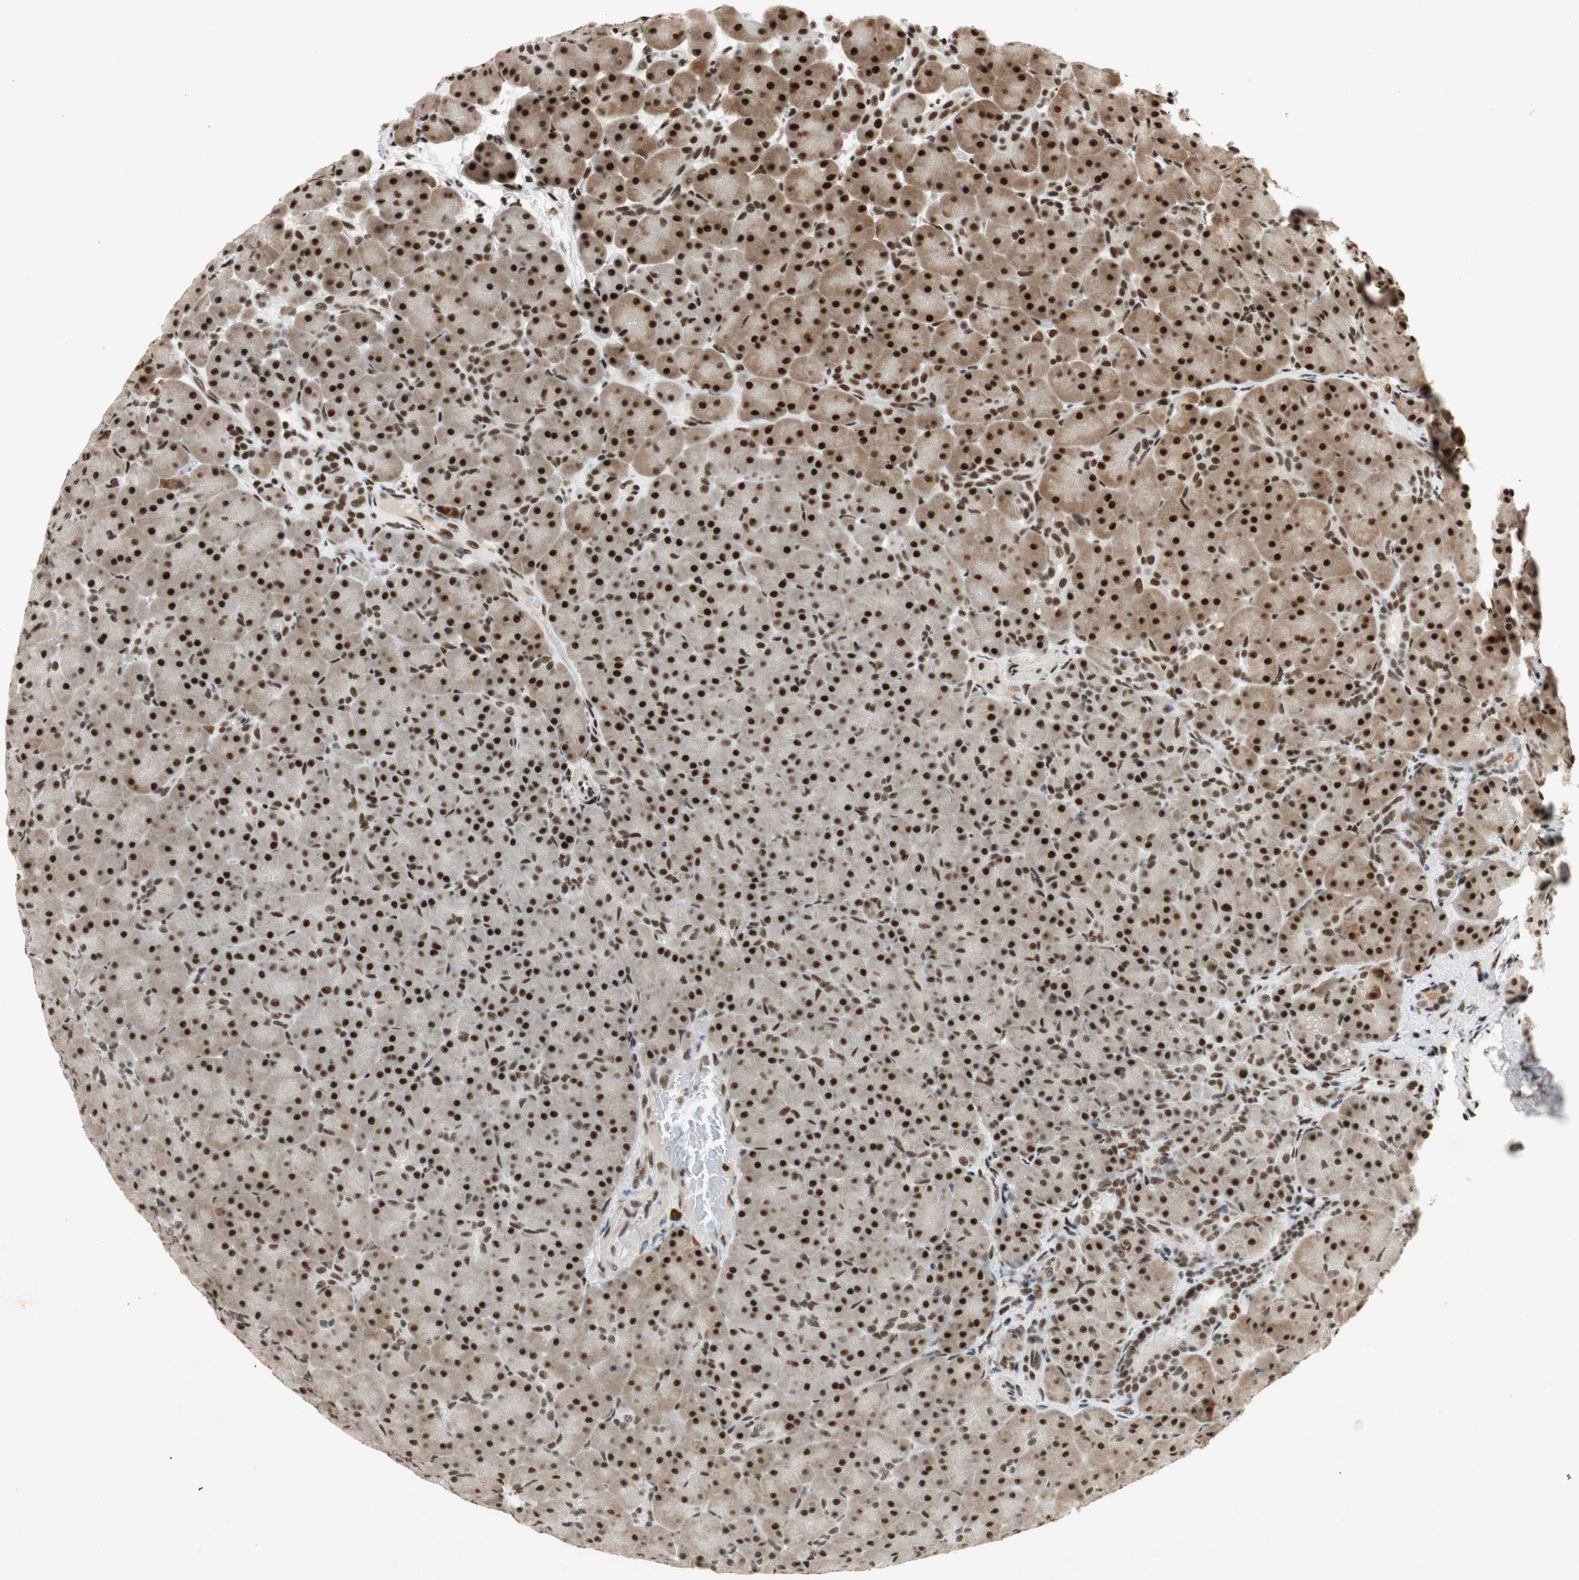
{"staining": {"intensity": "strong", "quantity": ">75%", "location": "nuclear"}, "tissue": "pancreas", "cell_type": "Exocrine glandular cells", "image_type": "normal", "snomed": [{"axis": "morphology", "description": "Normal tissue, NOS"}, {"axis": "topography", "description": "Pancreas"}], "caption": "Brown immunohistochemical staining in unremarkable pancreas demonstrates strong nuclear positivity in about >75% of exocrine glandular cells.", "gene": "NCBP3", "patient": {"sex": "male", "age": 66}}